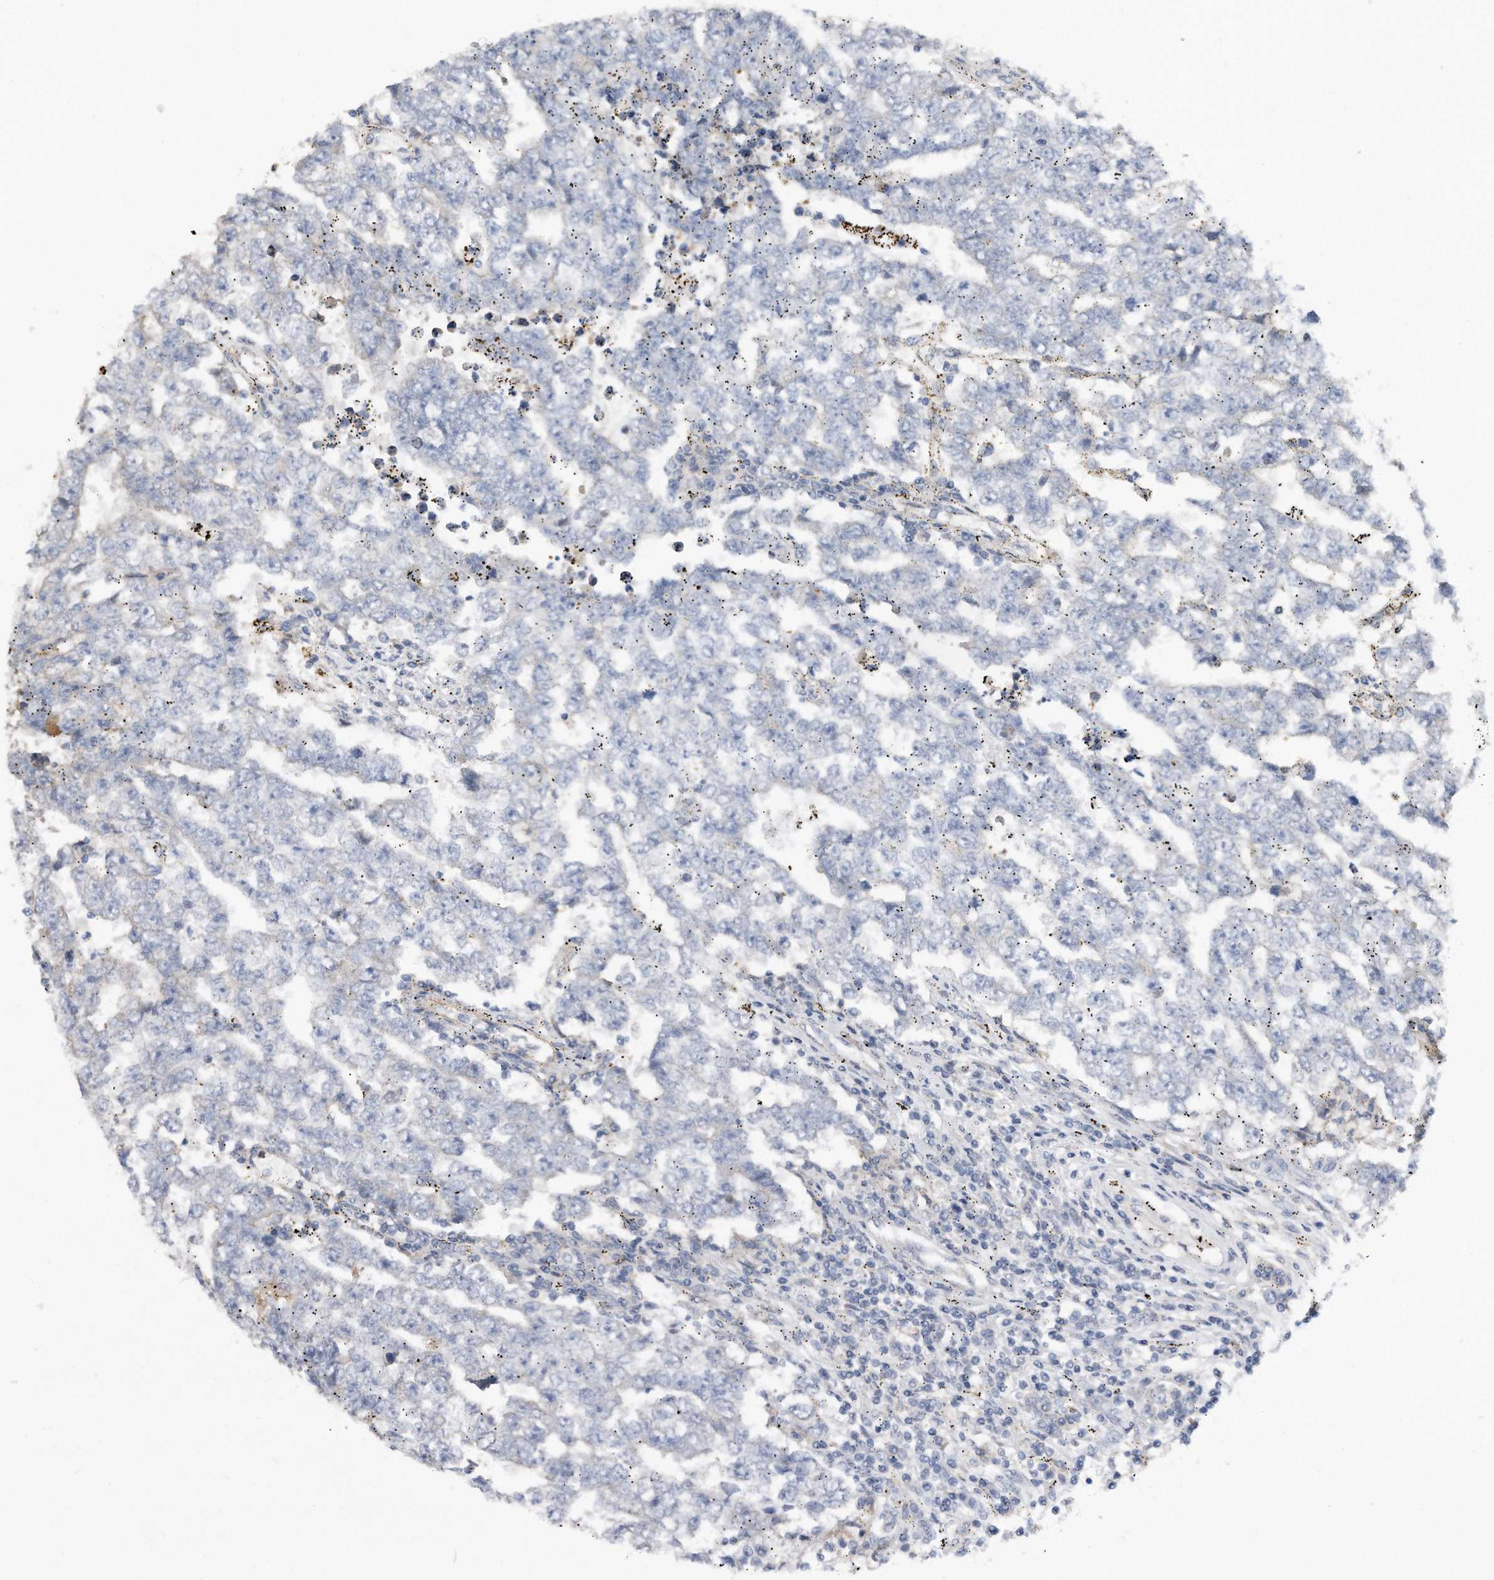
{"staining": {"intensity": "negative", "quantity": "none", "location": "none"}, "tissue": "testis cancer", "cell_type": "Tumor cells", "image_type": "cancer", "snomed": [{"axis": "morphology", "description": "Carcinoma, Embryonal, NOS"}, {"axis": "topography", "description": "Testis"}], "caption": "High power microscopy histopathology image of an immunohistochemistry (IHC) histopathology image of testis cancer, revealing no significant expression in tumor cells.", "gene": "TCP1", "patient": {"sex": "male", "age": 25}}